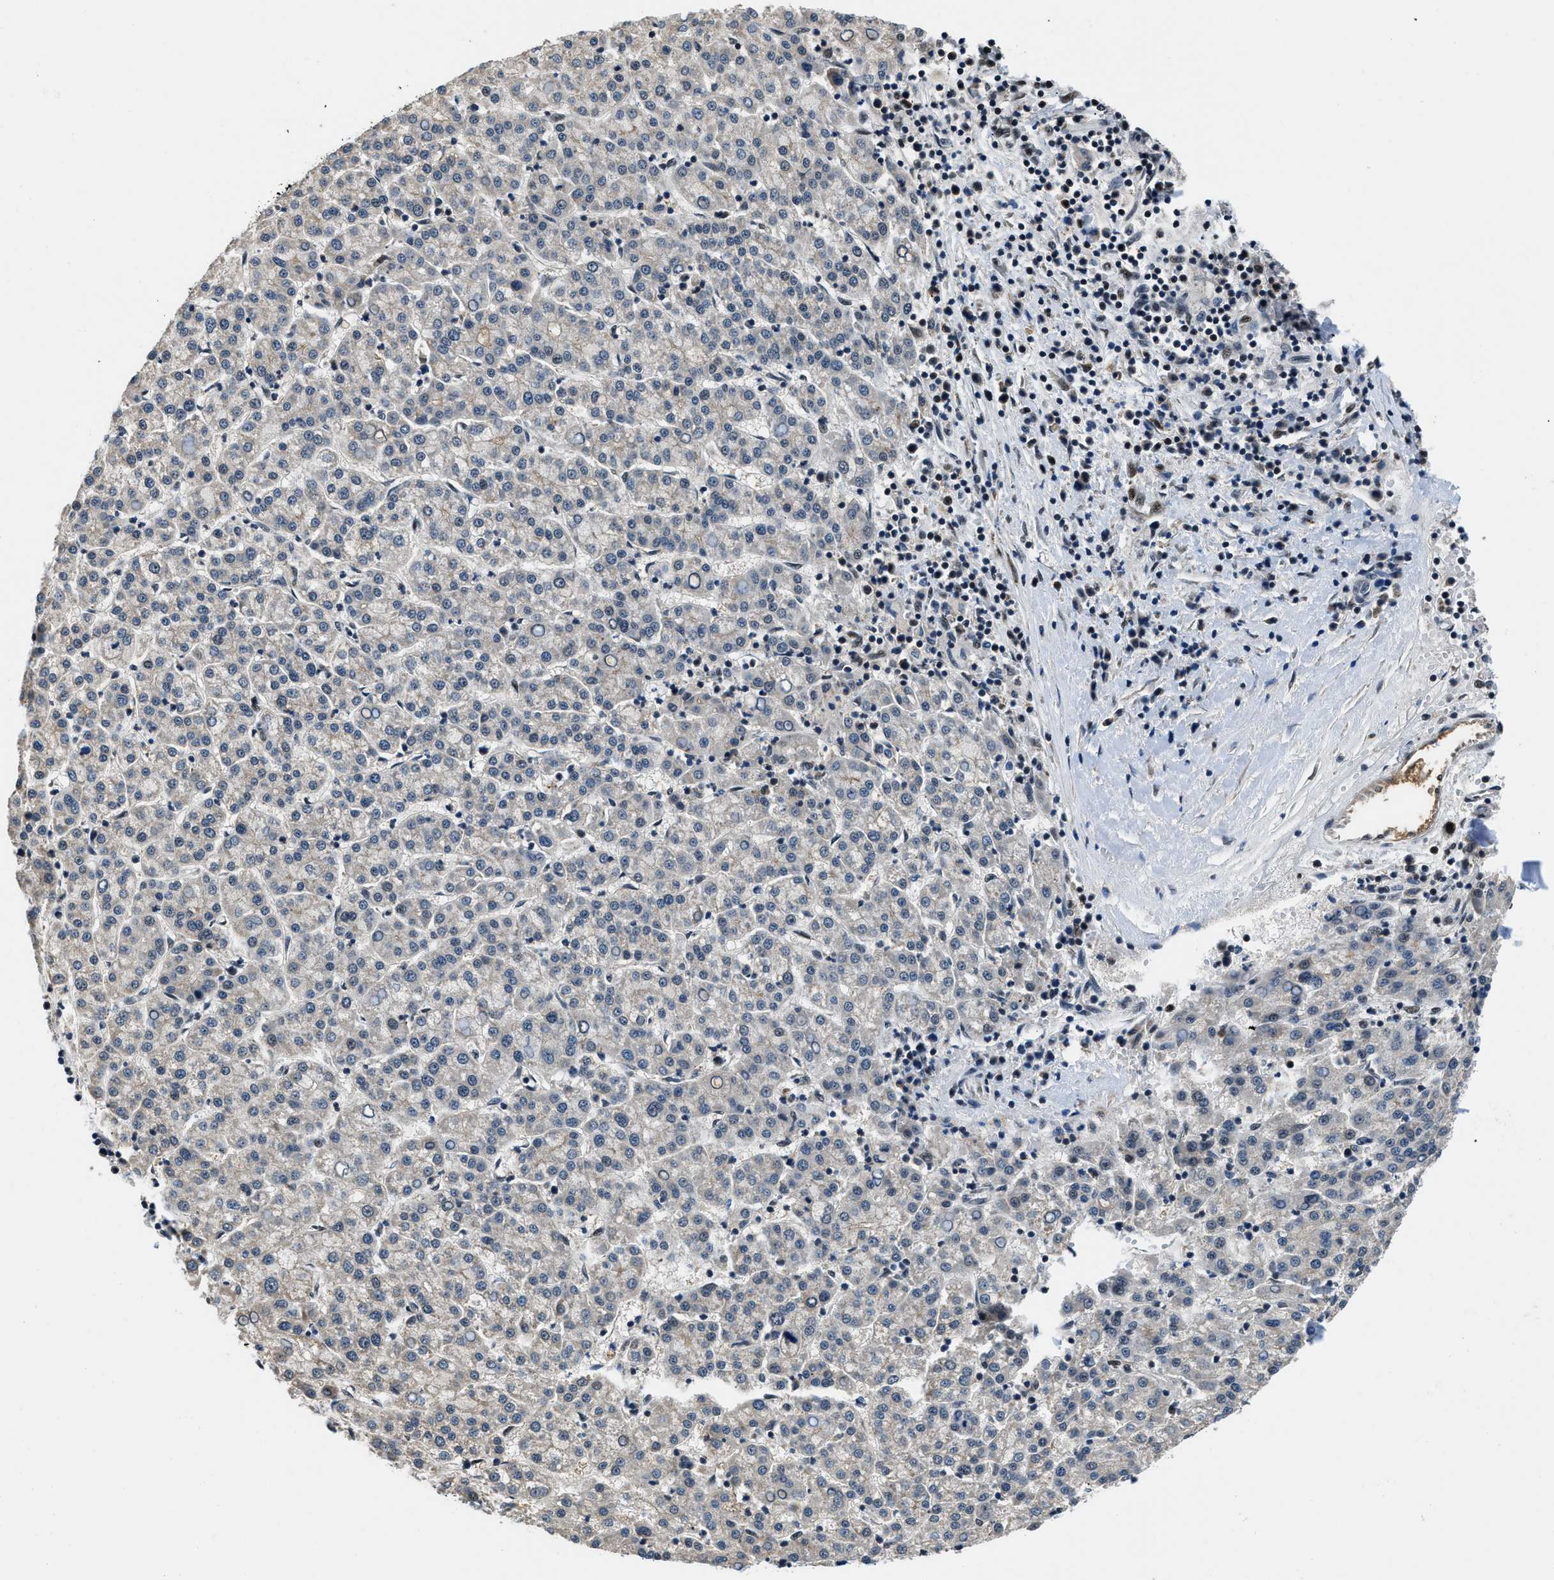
{"staining": {"intensity": "negative", "quantity": "none", "location": "none"}, "tissue": "liver cancer", "cell_type": "Tumor cells", "image_type": "cancer", "snomed": [{"axis": "morphology", "description": "Carcinoma, Hepatocellular, NOS"}, {"axis": "topography", "description": "Liver"}], "caption": "Tumor cells are negative for brown protein staining in liver hepatocellular carcinoma. Brightfield microscopy of immunohistochemistry stained with DAB (brown) and hematoxylin (blue), captured at high magnification.", "gene": "KDM3B", "patient": {"sex": "female", "age": 58}}